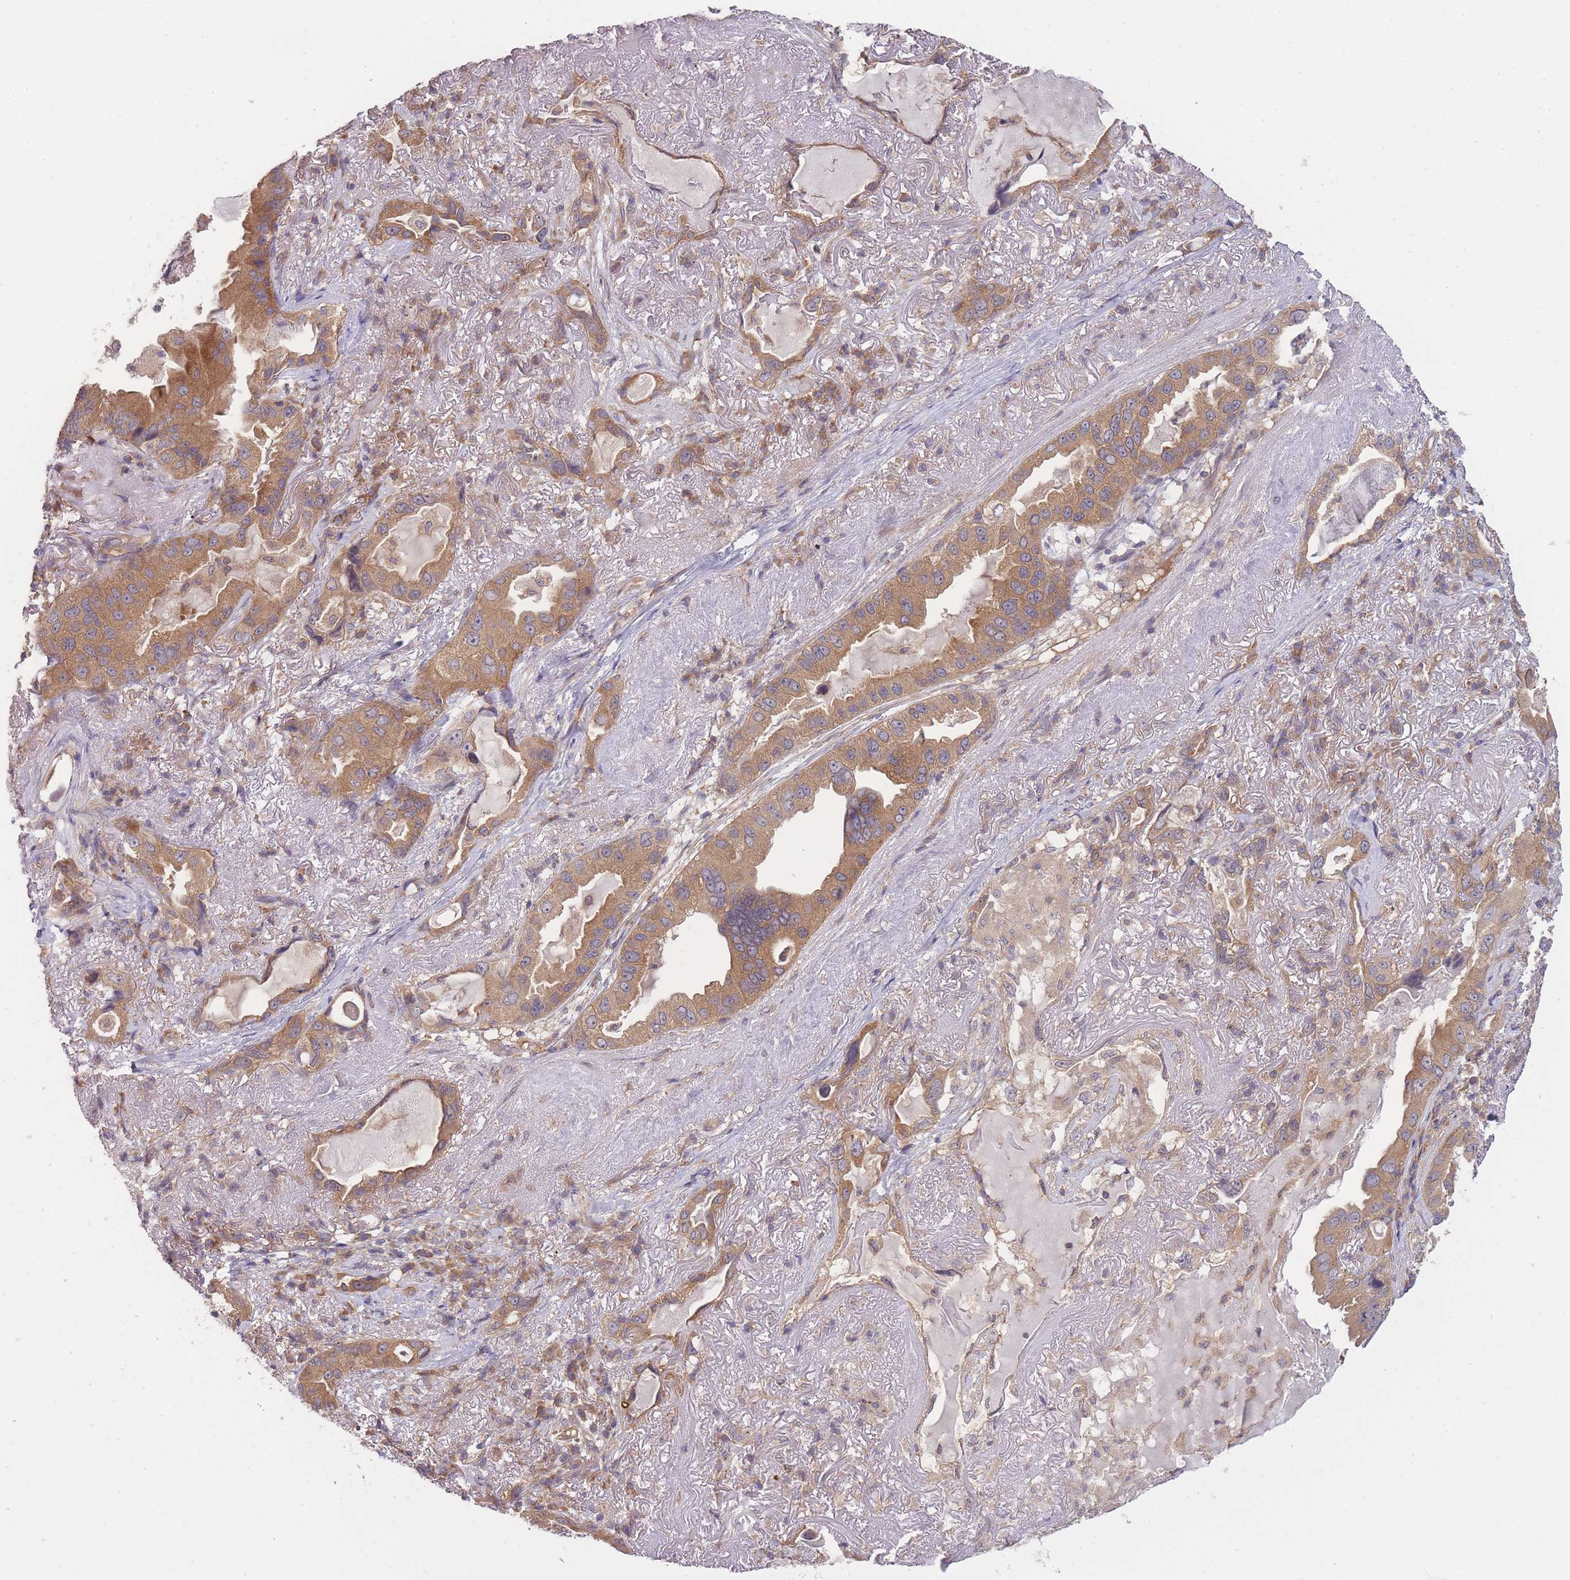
{"staining": {"intensity": "moderate", "quantity": ">75%", "location": "cytoplasmic/membranous"}, "tissue": "lung cancer", "cell_type": "Tumor cells", "image_type": "cancer", "snomed": [{"axis": "morphology", "description": "Adenocarcinoma, NOS"}, {"axis": "topography", "description": "Lung"}], "caption": "An image showing moderate cytoplasmic/membranous positivity in approximately >75% of tumor cells in lung cancer (adenocarcinoma), as visualized by brown immunohistochemical staining.", "gene": "PFDN6", "patient": {"sex": "female", "age": 69}}